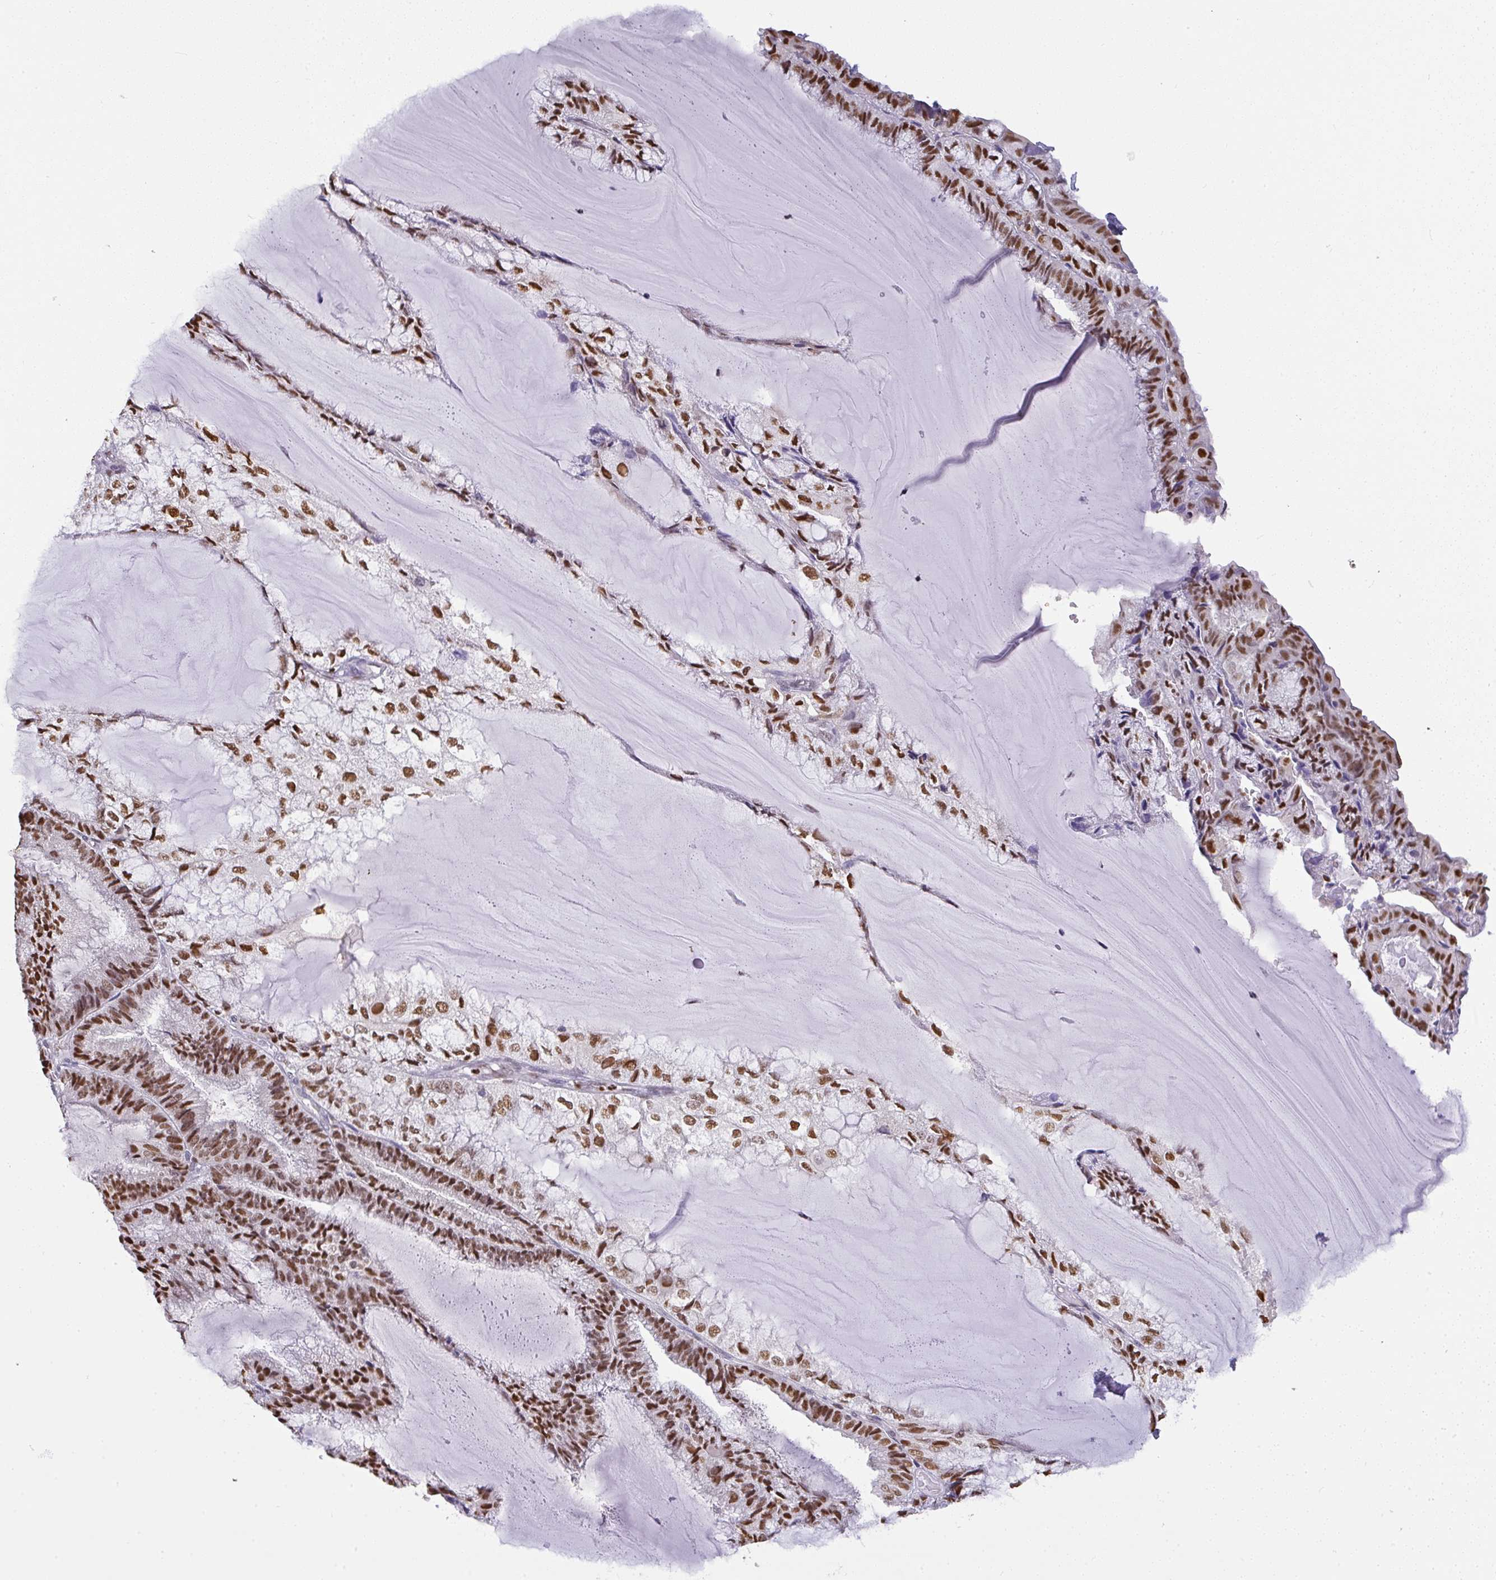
{"staining": {"intensity": "moderate", "quantity": ">75%", "location": "nuclear"}, "tissue": "endometrial cancer", "cell_type": "Tumor cells", "image_type": "cancer", "snomed": [{"axis": "morphology", "description": "Adenocarcinoma, NOS"}, {"axis": "topography", "description": "Endometrium"}], "caption": "Human endometrial cancer (adenocarcinoma) stained for a protein (brown) displays moderate nuclear positive staining in about >75% of tumor cells.", "gene": "BBX", "patient": {"sex": "female", "age": 81}}